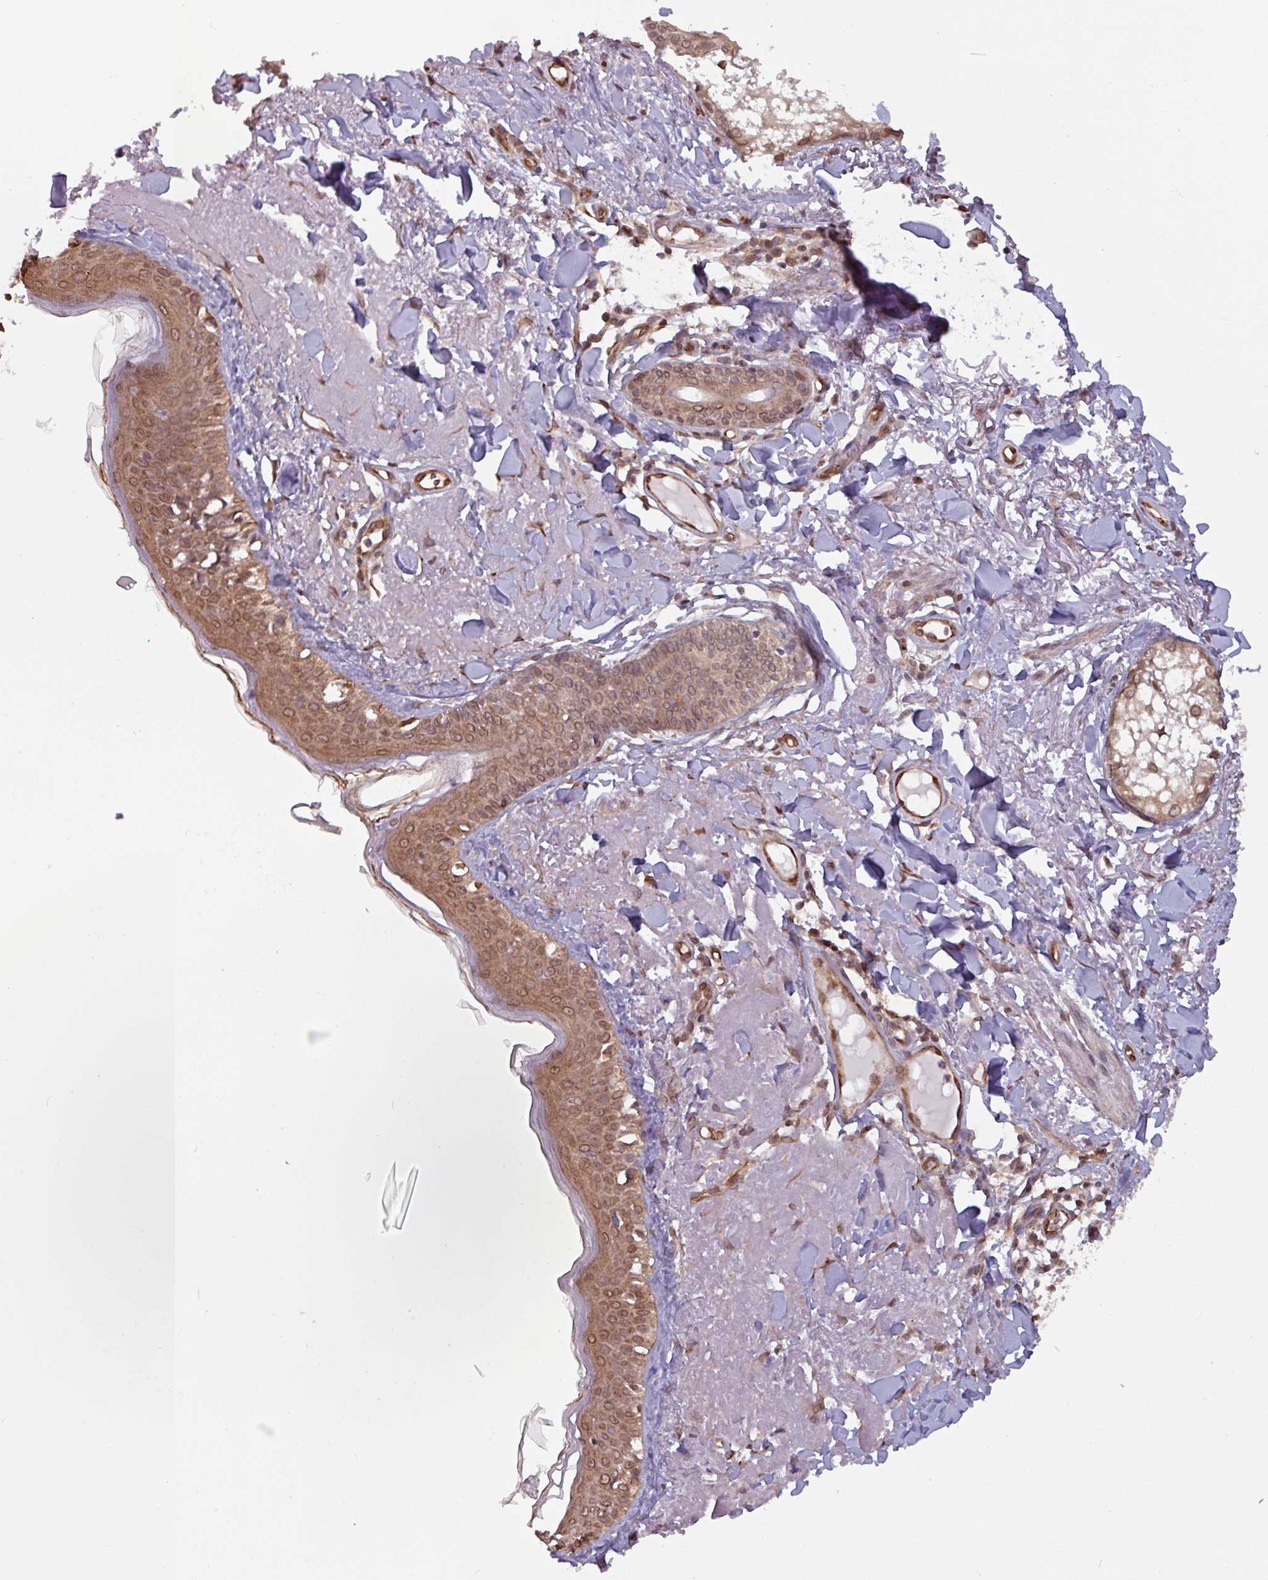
{"staining": {"intensity": "moderate", "quantity": ">75%", "location": "cytoplasmic/membranous"}, "tissue": "skin", "cell_type": "Fibroblasts", "image_type": "normal", "snomed": [{"axis": "morphology", "description": "Normal tissue, NOS"}, {"axis": "morphology", "description": "Malignant melanoma, NOS"}, {"axis": "topography", "description": "Skin"}], "caption": "IHC of unremarkable skin exhibits medium levels of moderate cytoplasmic/membranous positivity in approximately >75% of fibroblasts.", "gene": "RBM4B", "patient": {"sex": "male", "age": 80}}